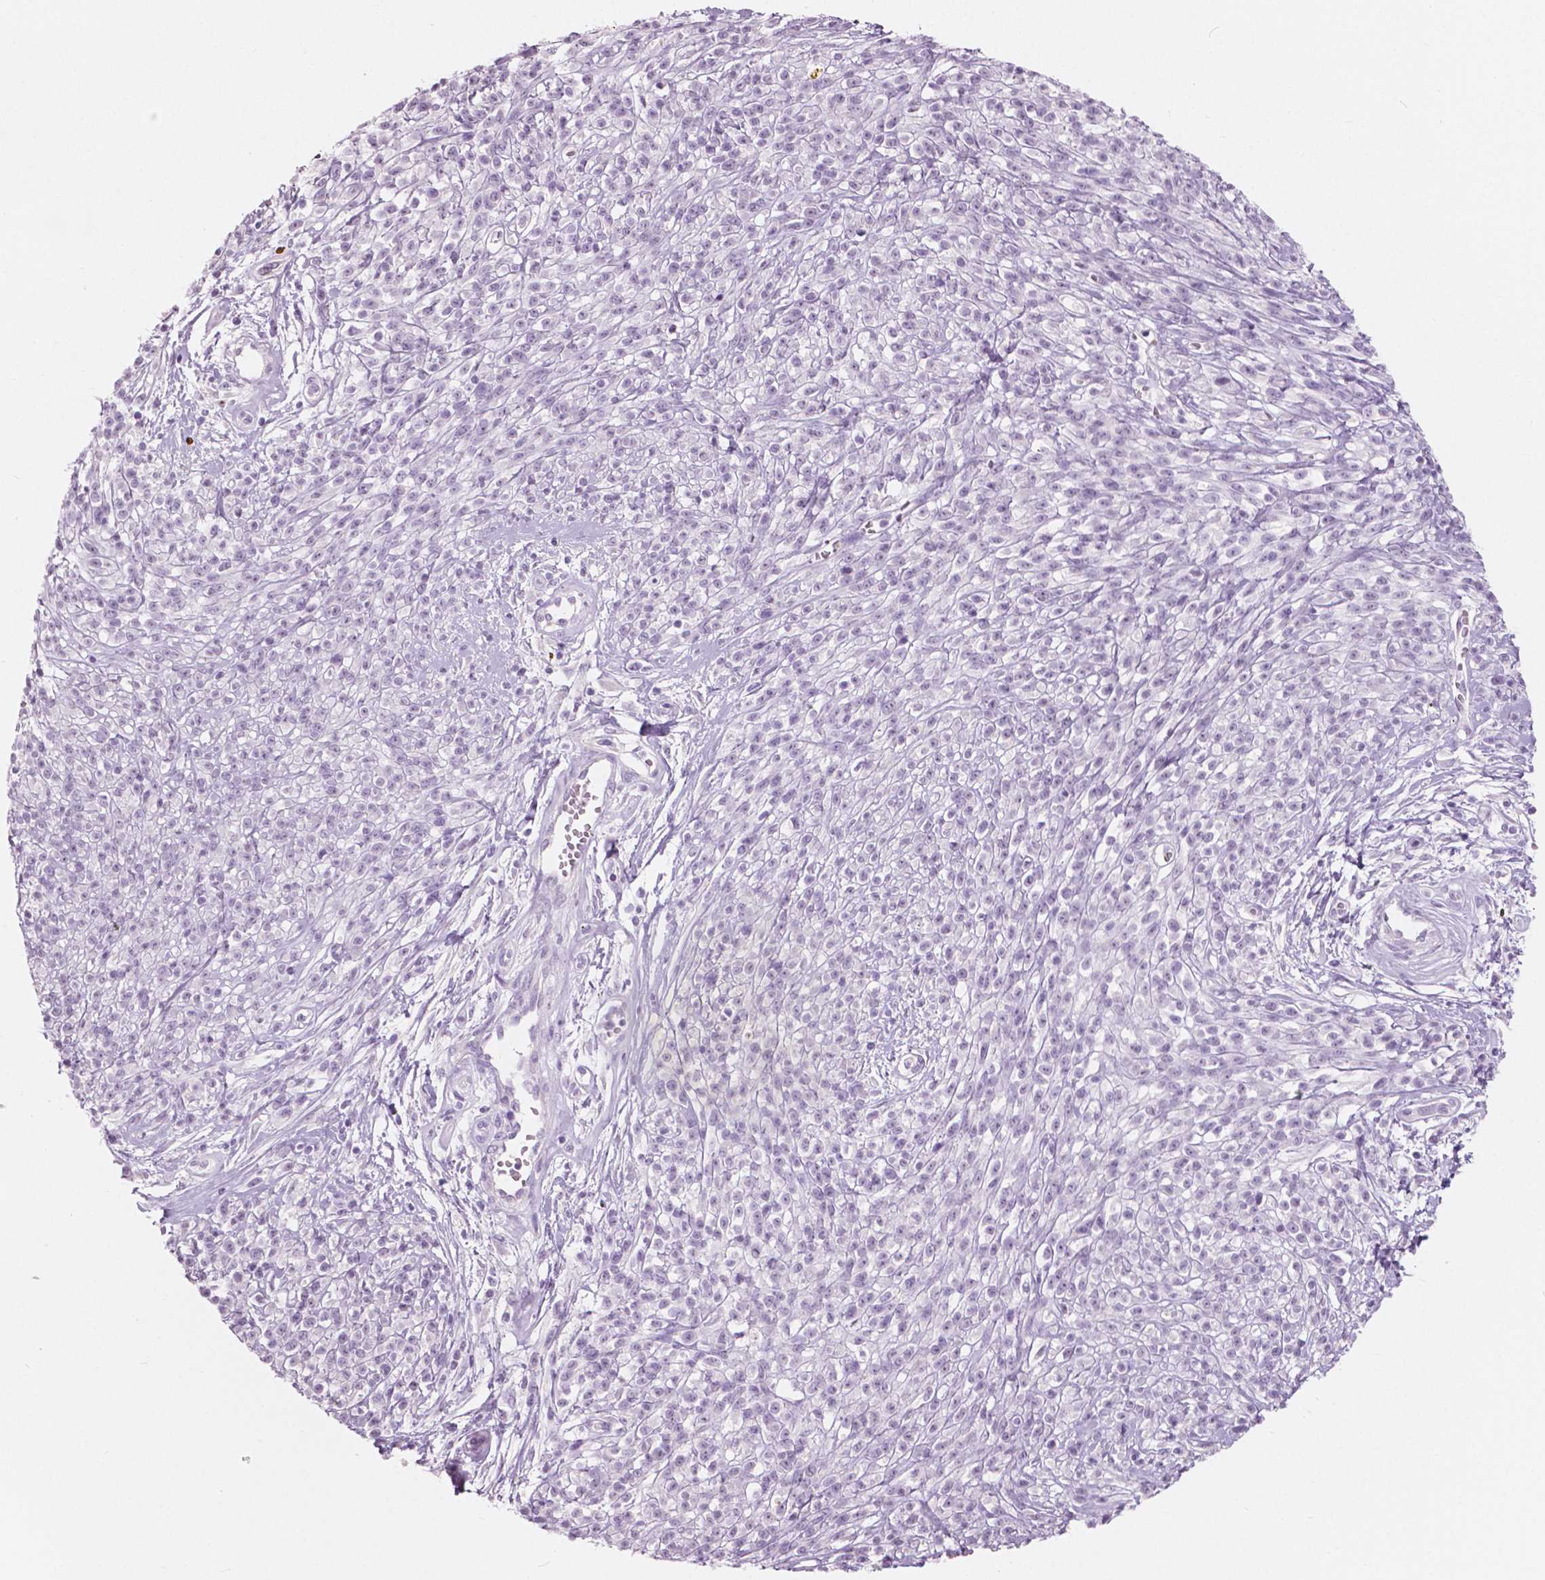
{"staining": {"intensity": "negative", "quantity": "none", "location": "none"}, "tissue": "melanoma", "cell_type": "Tumor cells", "image_type": "cancer", "snomed": [{"axis": "morphology", "description": "Malignant melanoma, NOS"}, {"axis": "topography", "description": "Skin"}, {"axis": "topography", "description": "Skin of trunk"}], "caption": "A micrograph of malignant melanoma stained for a protein demonstrates no brown staining in tumor cells.", "gene": "A4GNT", "patient": {"sex": "male", "age": 74}}